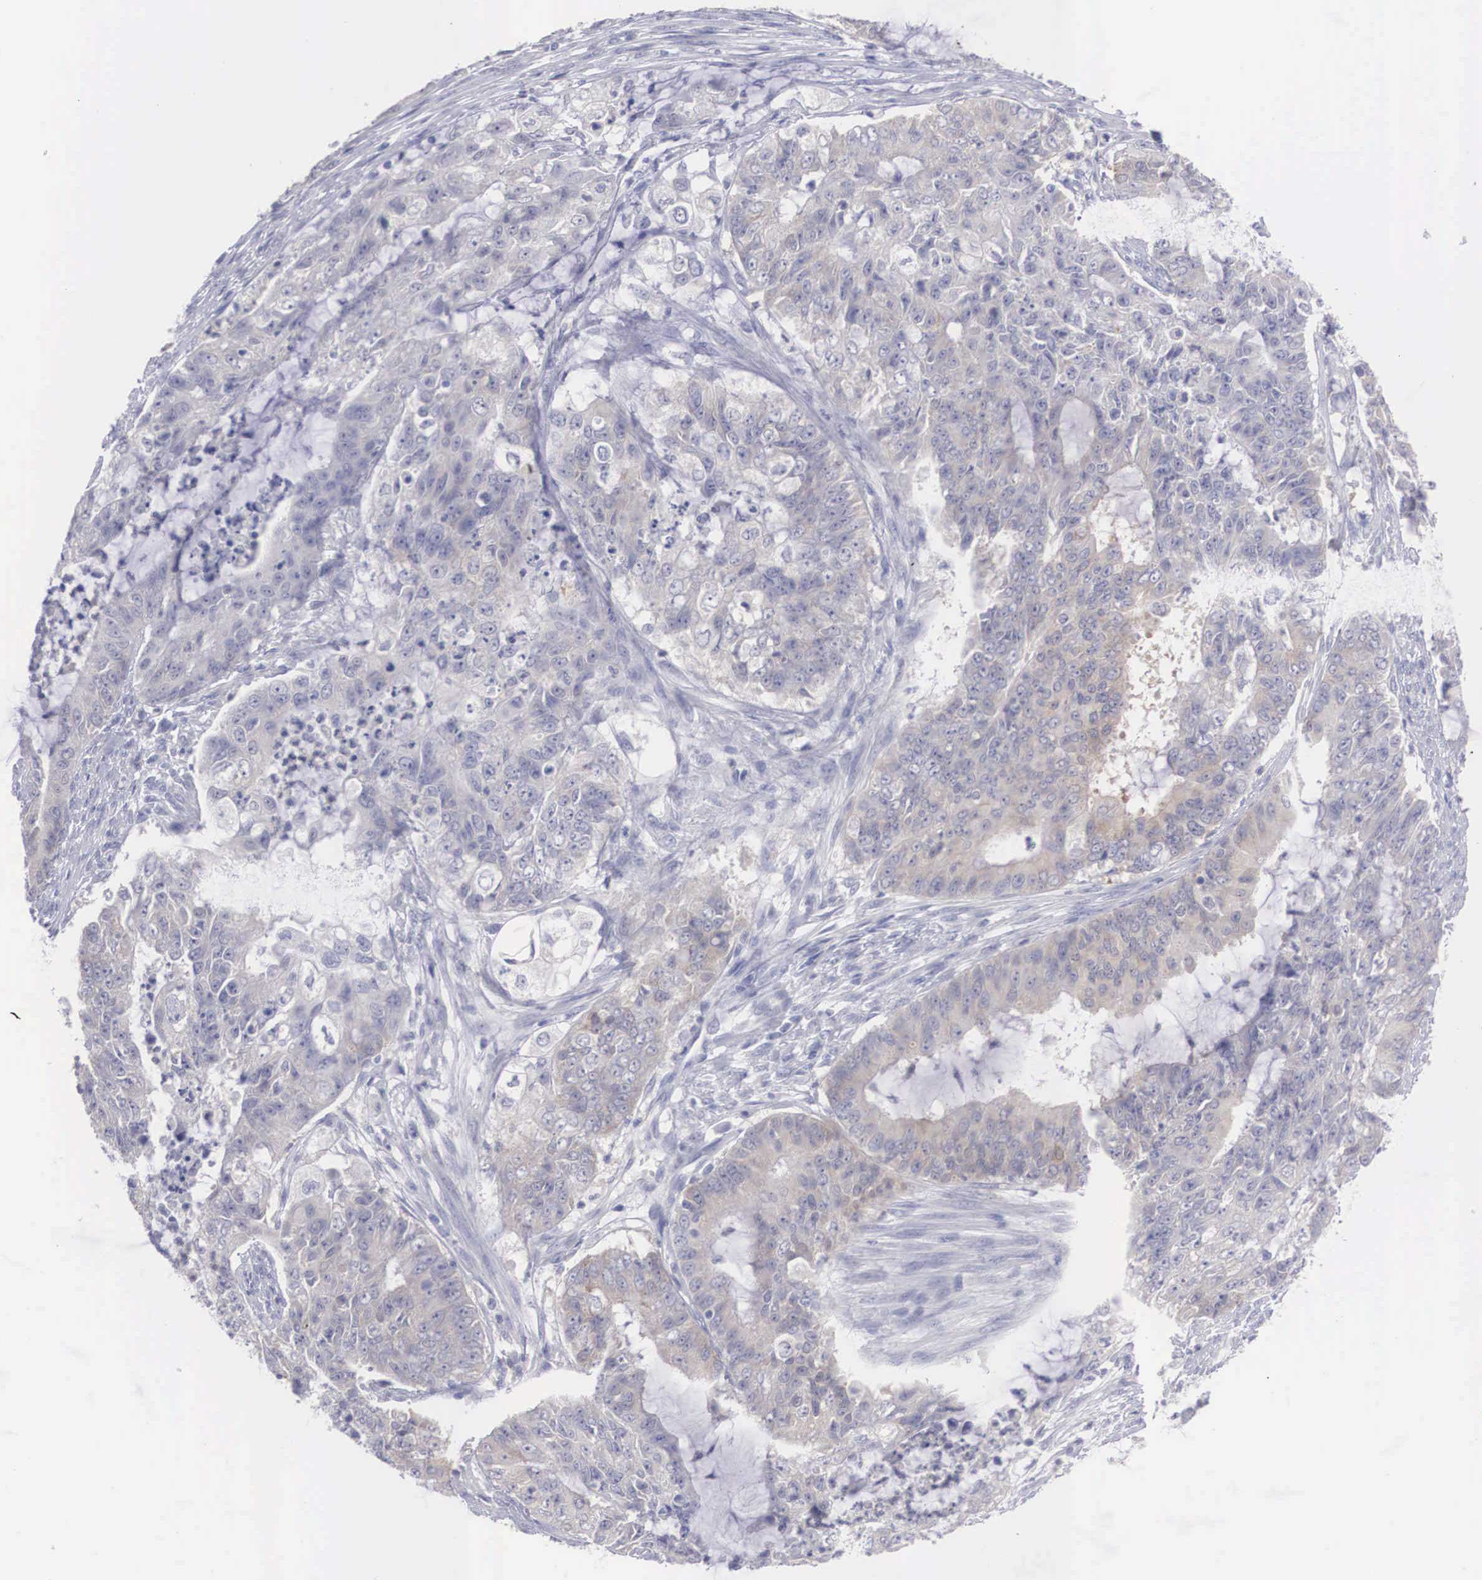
{"staining": {"intensity": "weak", "quantity": ">75%", "location": "cytoplasmic/membranous"}, "tissue": "endometrial cancer", "cell_type": "Tumor cells", "image_type": "cancer", "snomed": [{"axis": "morphology", "description": "Adenocarcinoma, NOS"}, {"axis": "topography", "description": "Endometrium"}], "caption": "Immunohistochemical staining of endometrial cancer (adenocarcinoma) reveals low levels of weak cytoplasmic/membranous protein staining in approximately >75% of tumor cells.", "gene": "REPS2", "patient": {"sex": "female", "age": 75}}